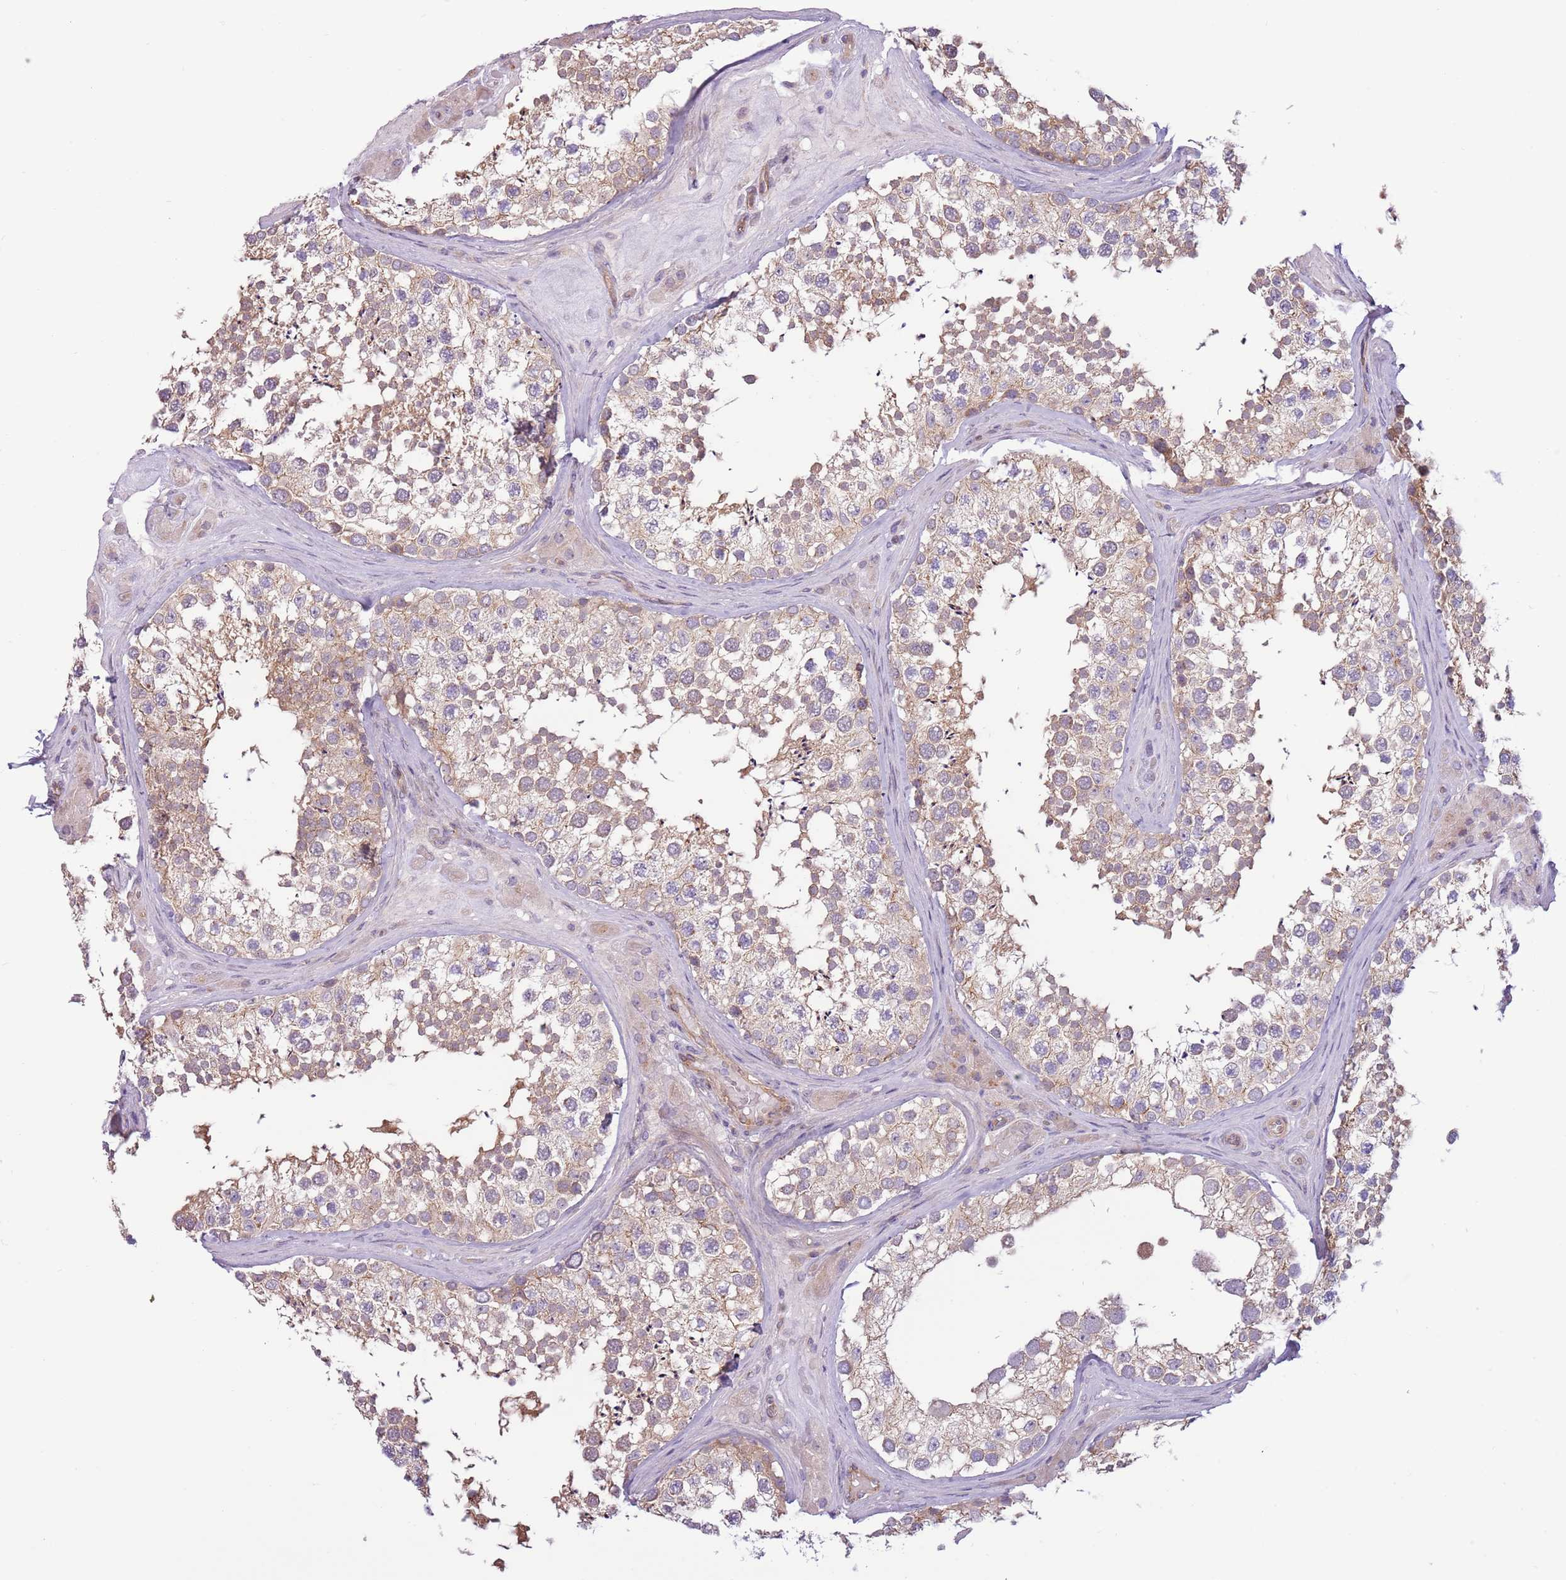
{"staining": {"intensity": "weak", "quantity": "25%-75%", "location": "cytoplasmic/membranous"}, "tissue": "testis", "cell_type": "Cells in seminiferous ducts", "image_type": "normal", "snomed": [{"axis": "morphology", "description": "Normal tissue, NOS"}, {"axis": "topography", "description": "Testis"}], "caption": "Testis stained with immunohistochemistry reveals weak cytoplasmic/membranous expression in about 25%-75% of cells in seminiferous ducts. (DAB = brown stain, brightfield microscopy at high magnification).", "gene": "MRO", "patient": {"sex": "male", "age": 46}}